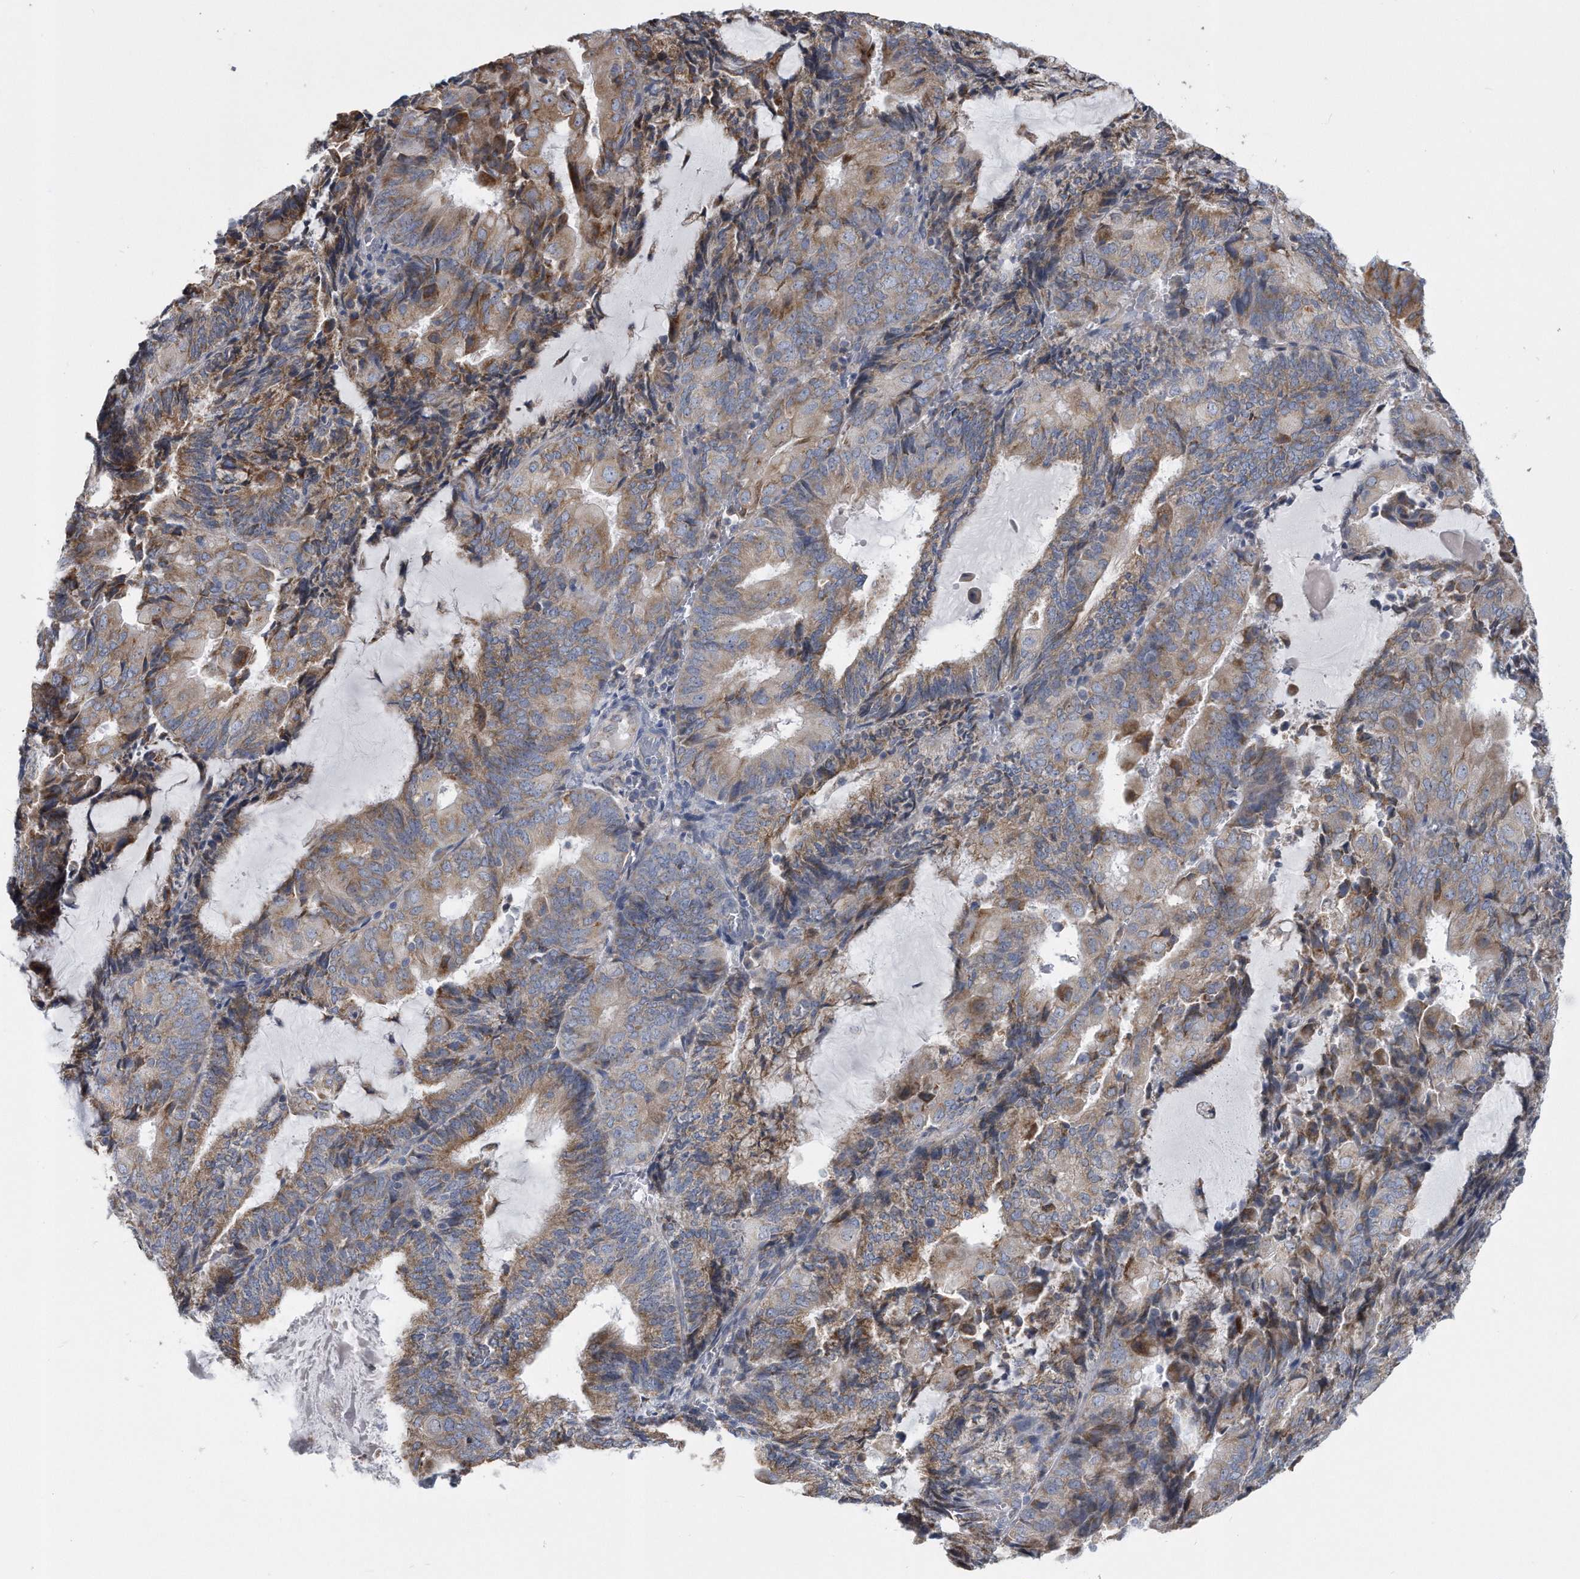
{"staining": {"intensity": "moderate", "quantity": "25%-75%", "location": "cytoplasmic/membranous"}, "tissue": "endometrial cancer", "cell_type": "Tumor cells", "image_type": "cancer", "snomed": [{"axis": "morphology", "description": "Adenocarcinoma, NOS"}, {"axis": "topography", "description": "Endometrium"}], "caption": "Endometrial cancer tissue exhibits moderate cytoplasmic/membranous expression in approximately 25%-75% of tumor cells", "gene": "CCDC47", "patient": {"sex": "female", "age": 81}}